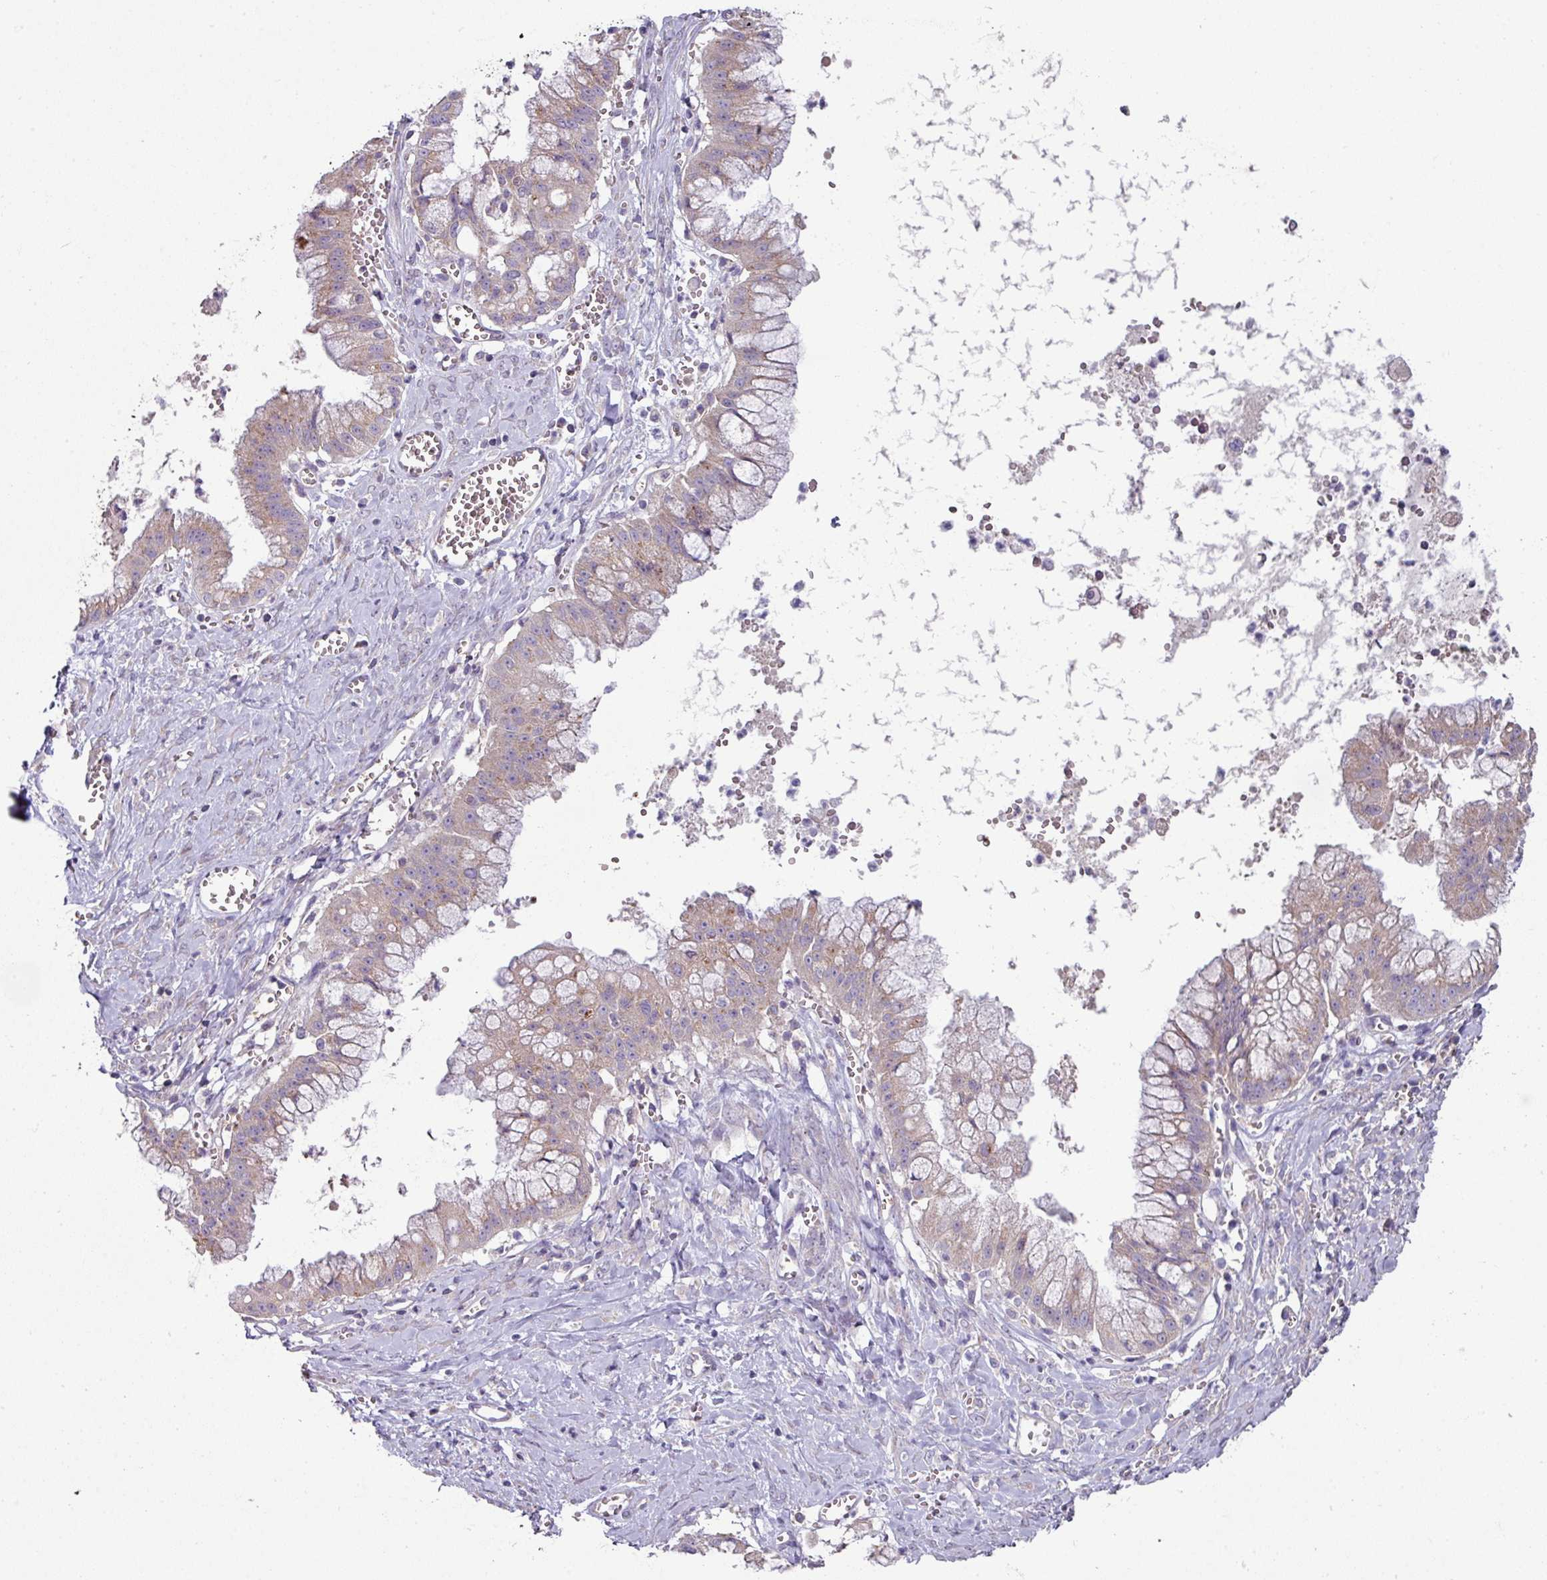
{"staining": {"intensity": "weak", "quantity": ">75%", "location": "cytoplasmic/membranous"}, "tissue": "ovarian cancer", "cell_type": "Tumor cells", "image_type": "cancer", "snomed": [{"axis": "morphology", "description": "Cystadenocarcinoma, mucinous, NOS"}, {"axis": "topography", "description": "Ovary"}], "caption": "An immunohistochemistry photomicrograph of neoplastic tissue is shown. Protein staining in brown labels weak cytoplasmic/membranous positivity in ovarian cancer within tumor cells. (DAB (3,3'-diaminobenzidine) = brown stain, brightfield microscopy at high magnification).", "gene": "LRRC9", "patient": {"sex": "female", "age": 70}}